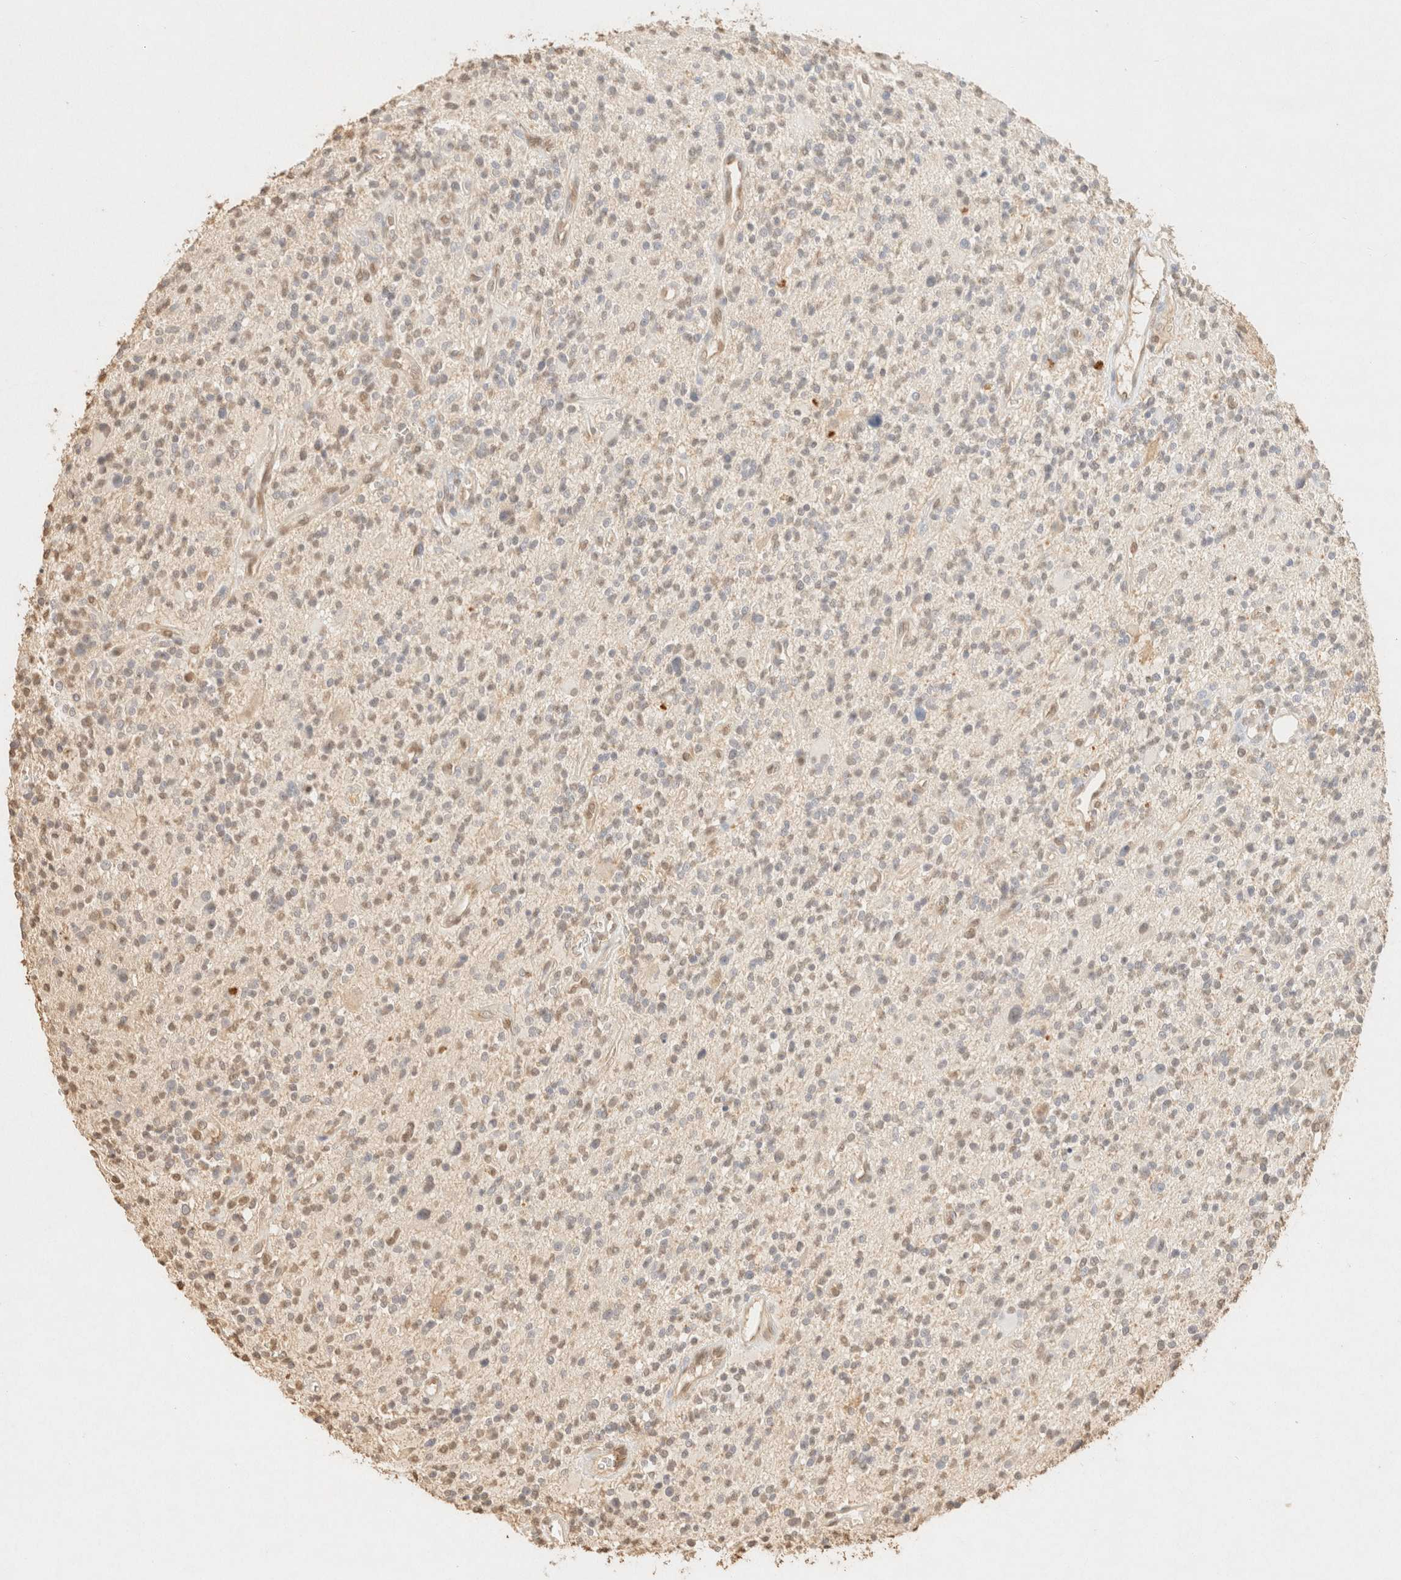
{"staining": {"intensity": "weak", "quantity": "25%-75%", "location": "nuclear"}, "tissue": "glioma", "cell_type": "Tumor cells", "image_type": "cancer", "snomed": [{"axis": "morphology", "description": "Glioma, malignant, High grade"}, {"axis": "topography", "description": "Brain"}], "caption": "Brown immunohistochemical staining in human high-grade glioma (malignant) displays weak nuclear positivity in approximately 25%-75% of tumor cells. The protein of interest is shown in brown color, while the nuclei are stained blue.", "gene": "S100A13", "patient": {"sex": "male", "age": 48}}